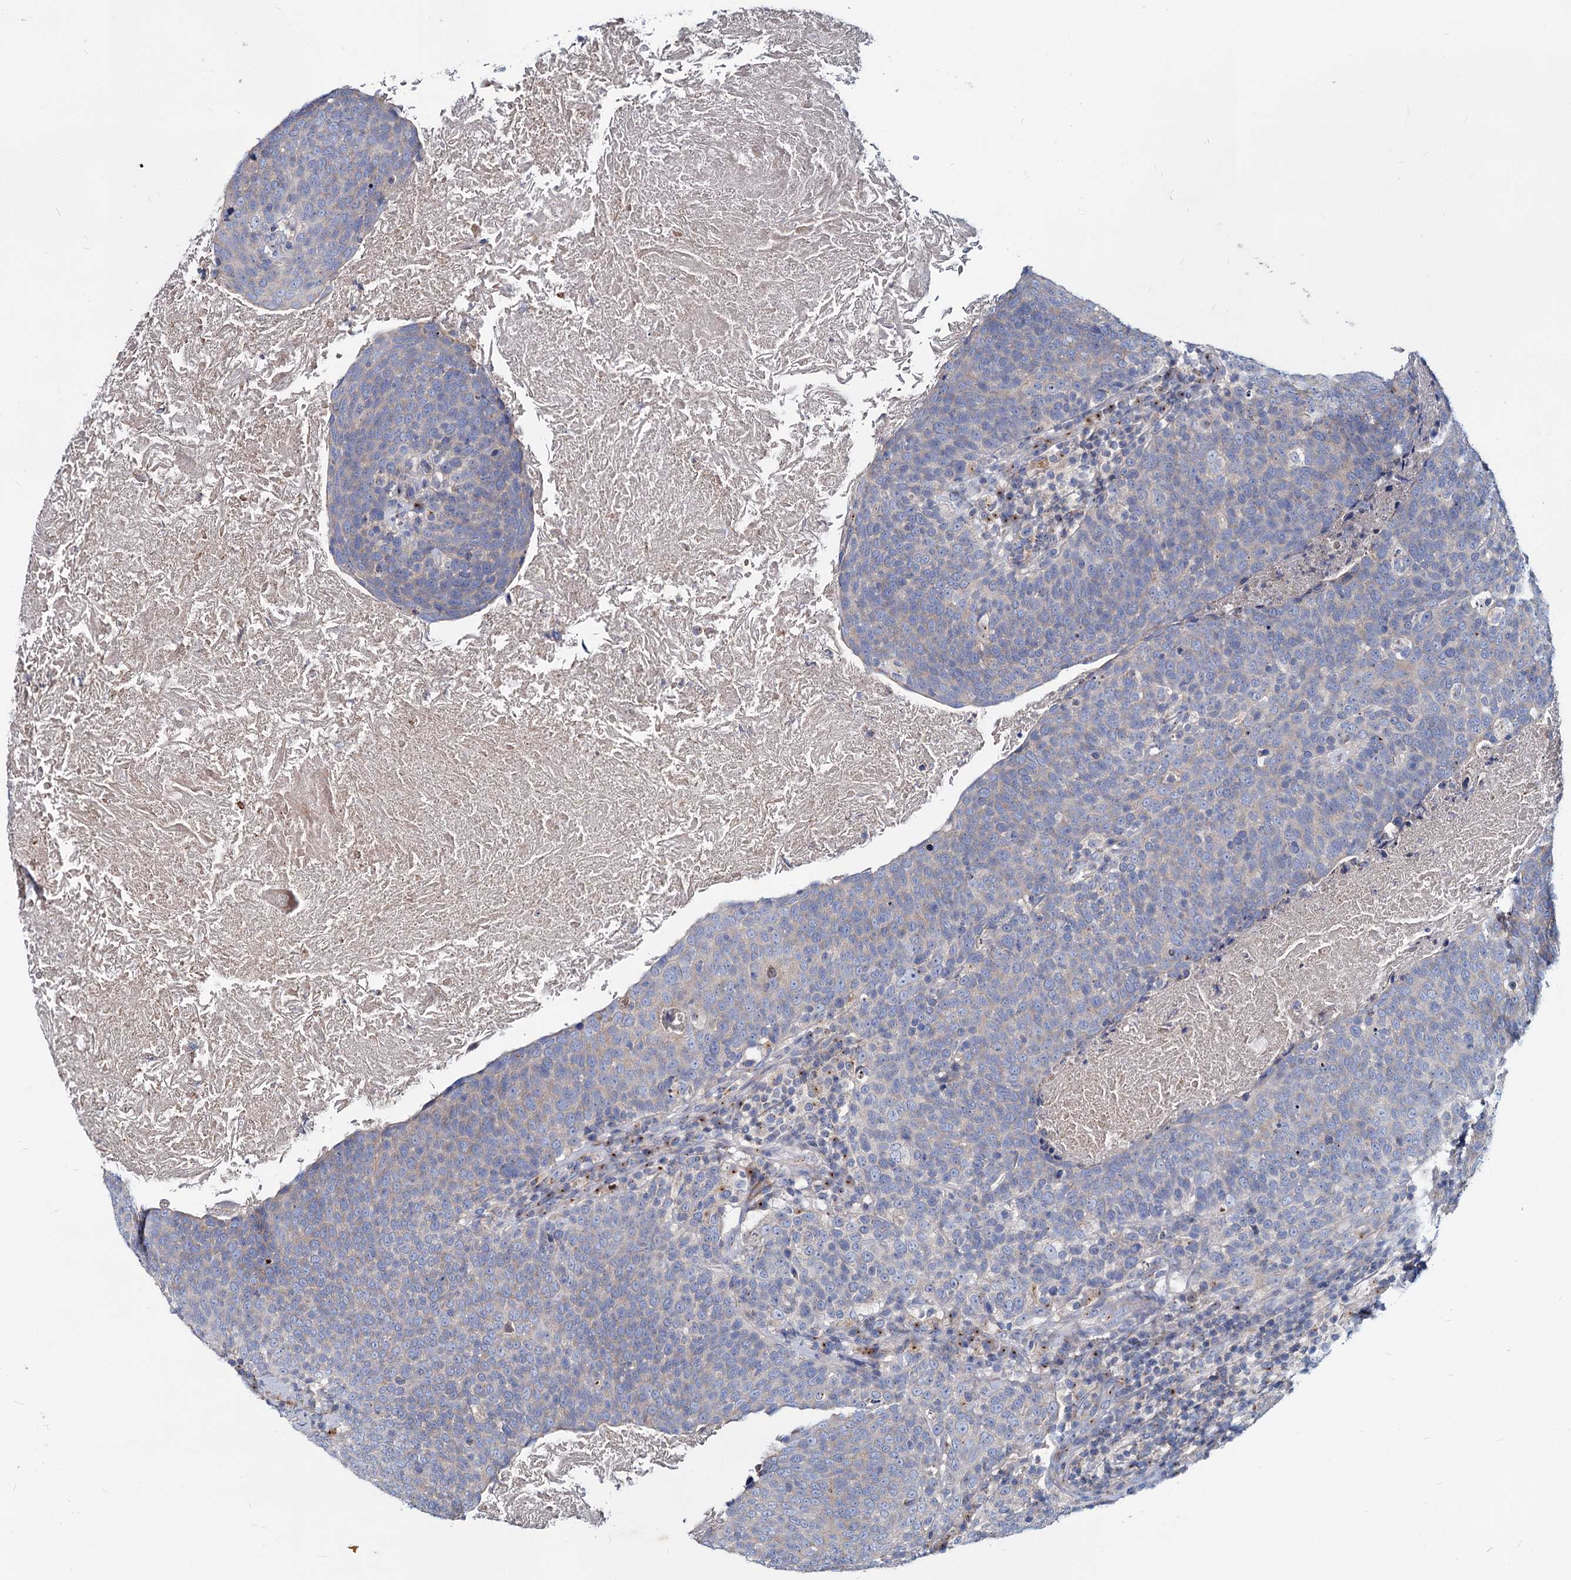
{"staining": {"intensity": "negative", "quantity": "none", "location": "none"}, "tissue": "head and neck cancer", "cell_type": "Tumor cells", "image_type": "cancer", "snomed": [{"axis": "morphology", "description": "Squamous cell carcinoma, NOS"}, {"axis": "morphology", "description": "Squamous cell carcinoma, metastatic, NOS"}, {"axis": "topography", "description": "Lymph node"}, {"axis": "topography", "description": "Head-Neck"}], "caption": "DAB (3,3'-diaminobenzidine) immunohistochemical staining of human head and neck cancer (squamous cell carcinoma) shows no significant staining in tumor cells.", "gene": "AGBL4", "patient": {"sex": "male", "age": 62}}